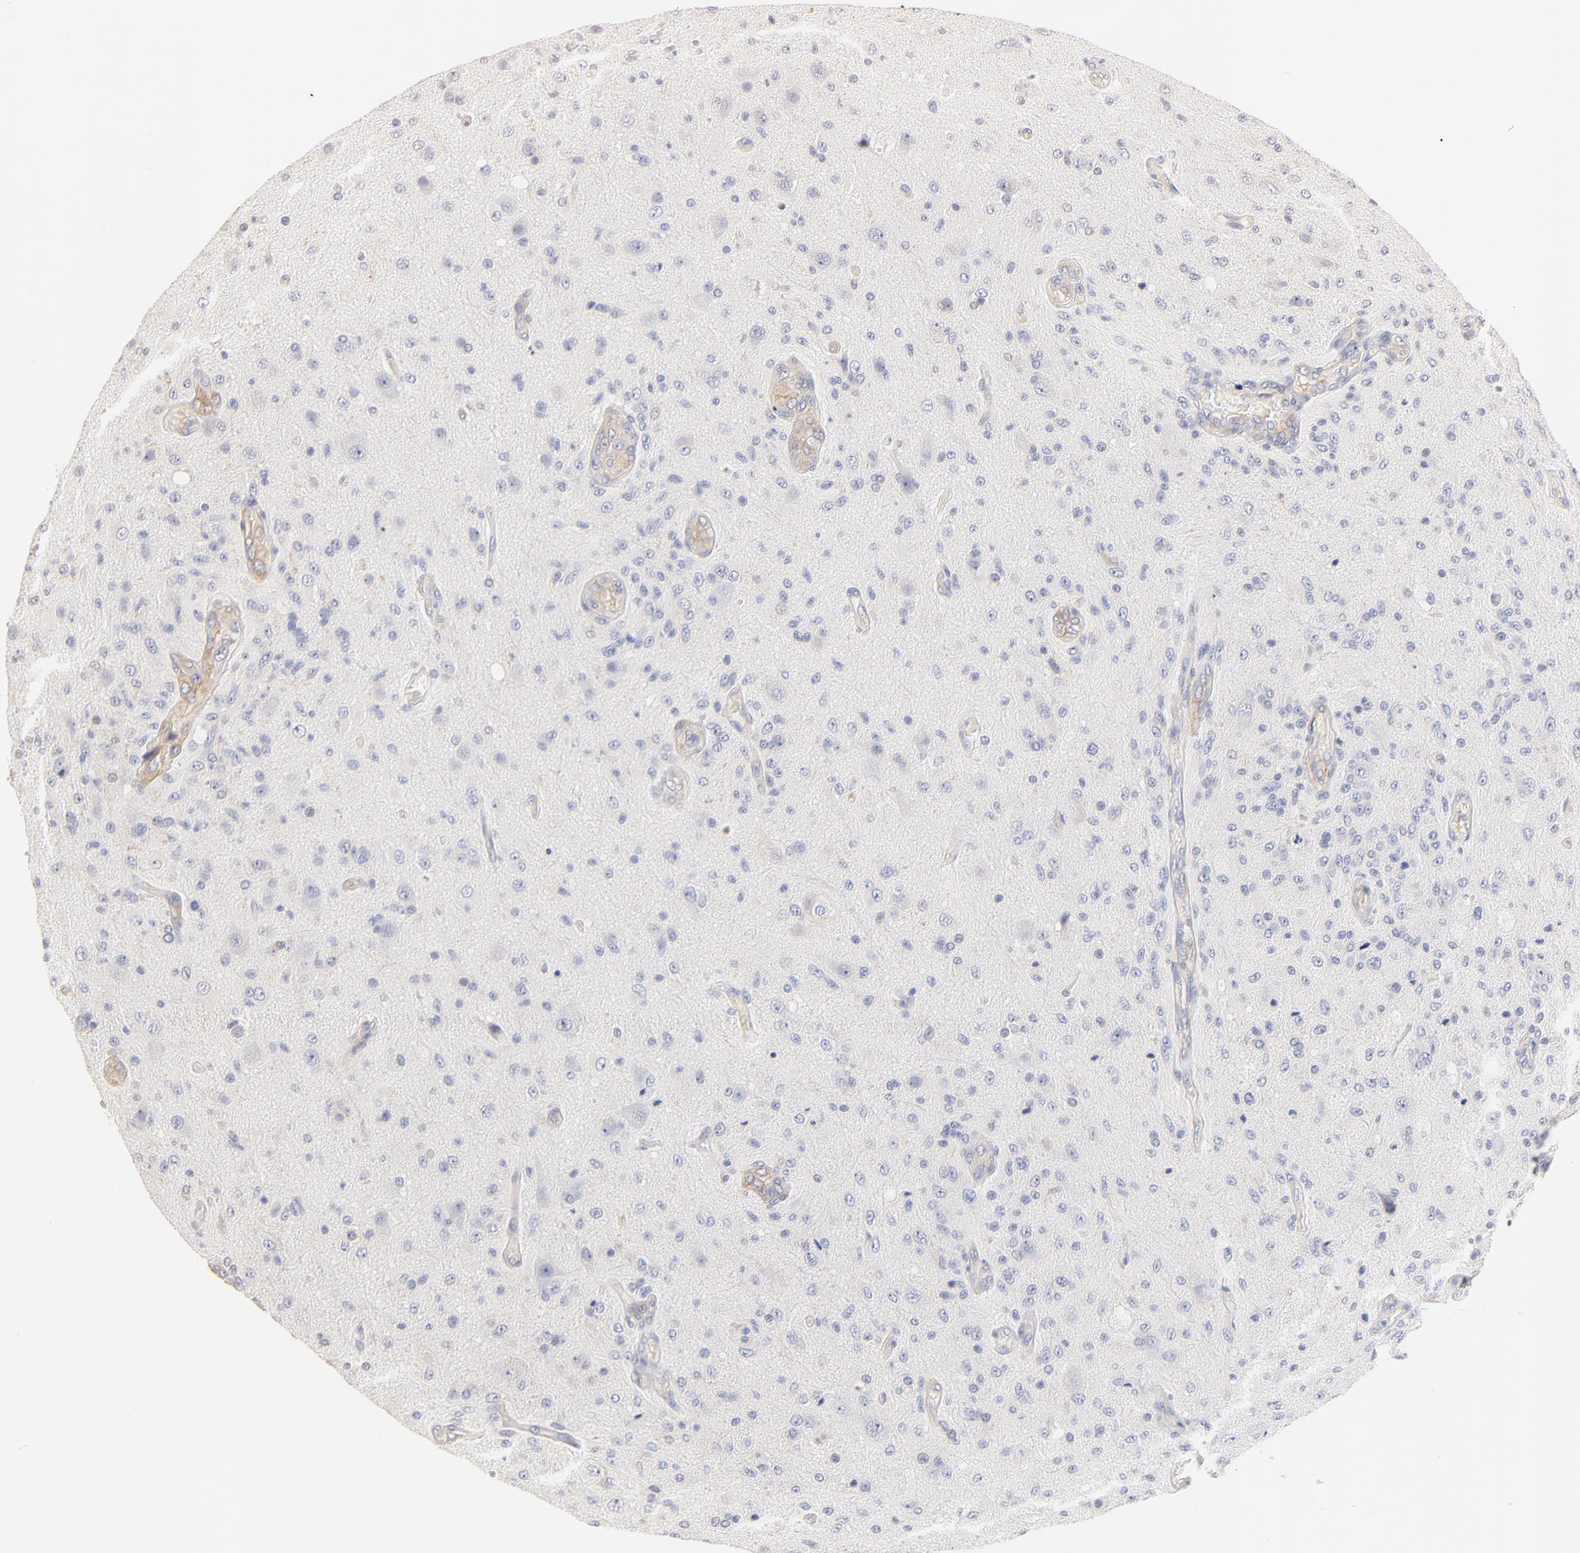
{"staining": {"intensity": "negative", "quantity": "none", "location": "none"}, "tissue": "glioma", "cell_type": "Tumor cells", "image_type": "cancer", "snomed": [{"axis": "morphology", "description": "Glioma, malignant, High grade"}, {"axis": "topography", "description": "Brain"}], "caption": "Immunohistochemical staining of malignant glioma (high-grade) reveals no significant positivity in tumor cells. (Immunohistochemistry, brightfield microscopy, high magnification).", "gene": "ITGA8", "patient": {"sex": "male", "age": 72}}